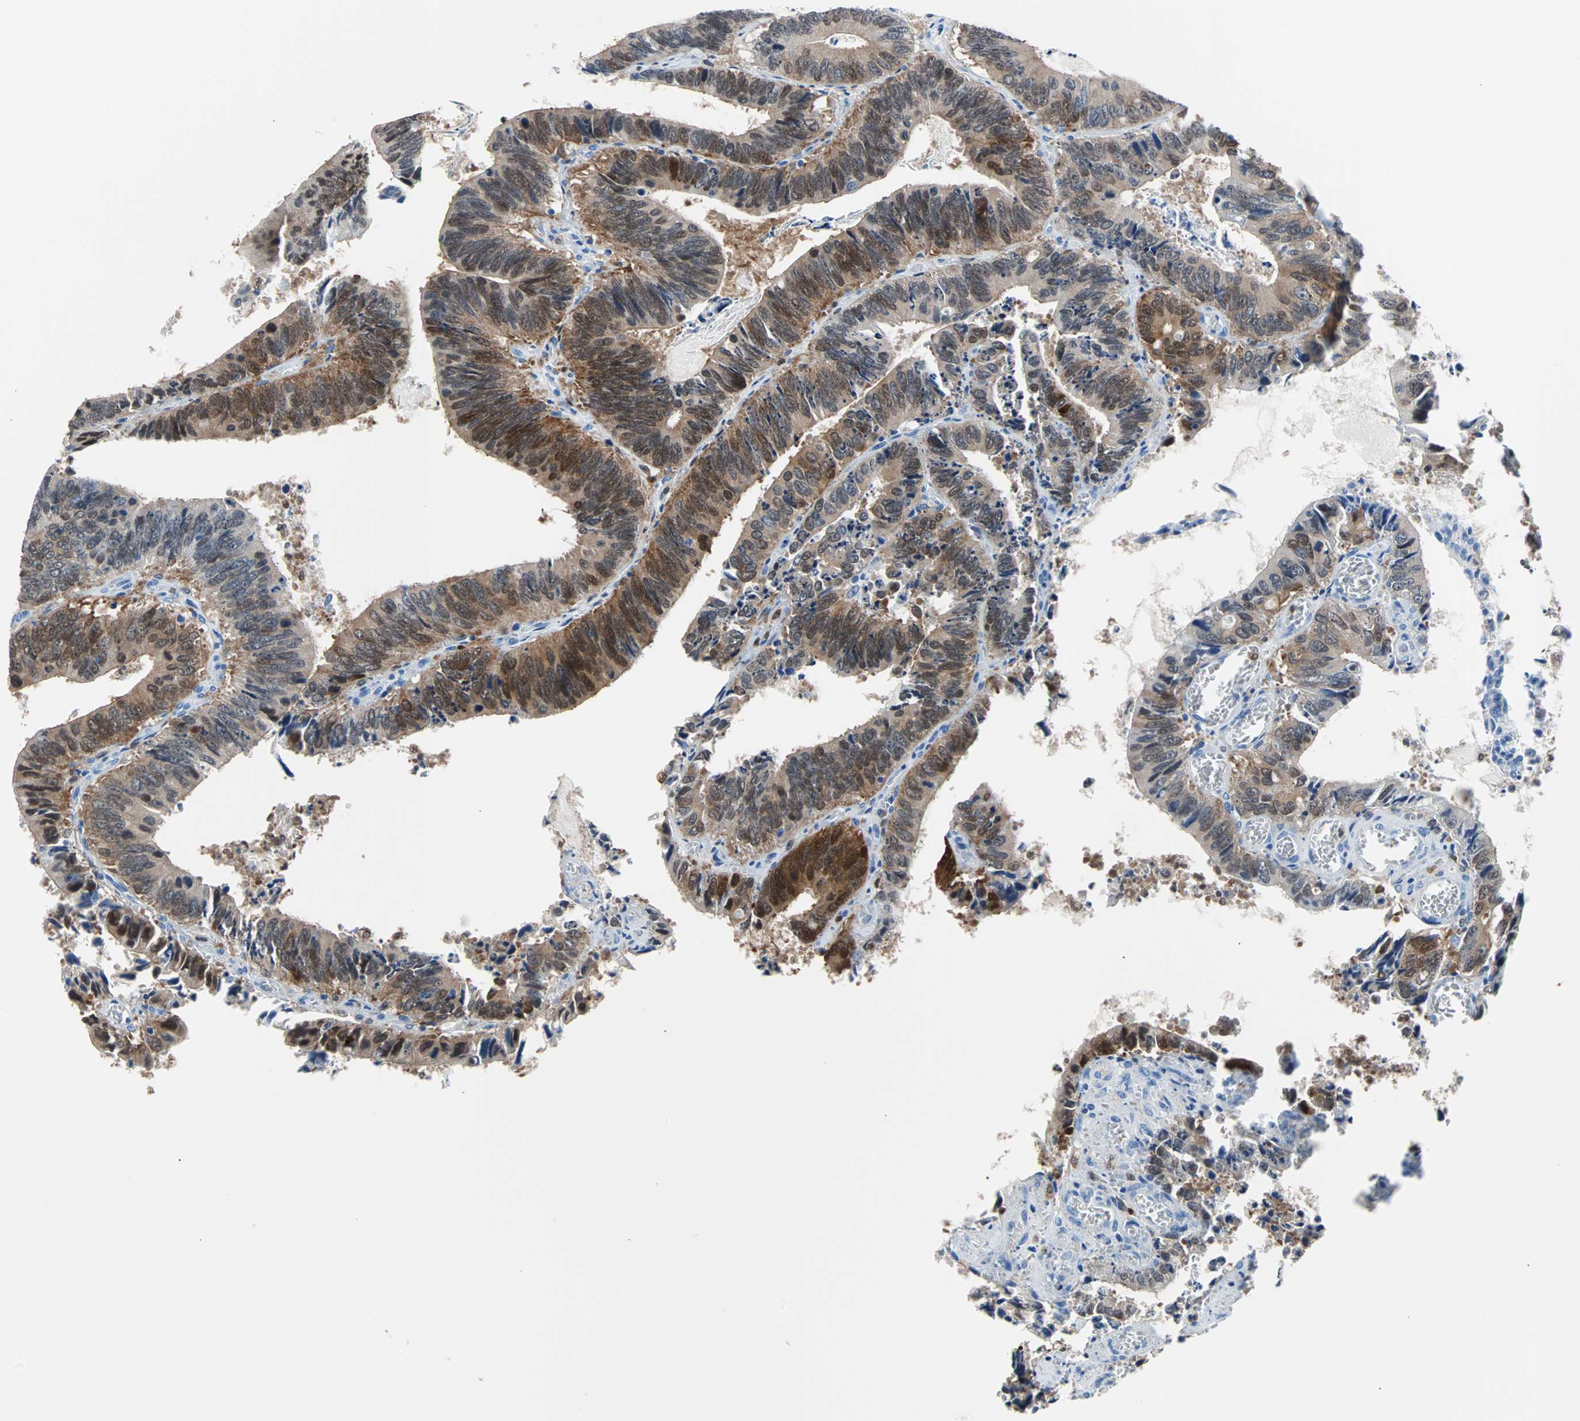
{"staining": {"intensity": "moderate", "quantity": ">75%", "location": "cytoplasmic/membranous"}, "tissue": "colorectal cancer", "cell_type": "Tumor cells", "image_type": "cancer", "snomed": [{"axis": "morphology", "description": "Adenocarcinoma, NOS"}, {"axis": "topography", "description": "Colon"}], "caption": "A micrograph of adenocarcinoma (colorectal) stained for a protein exhibits moderate cytoplasmic/membranous brown staining in tumor cells. (DAB (3,3'-diaminobenzidine) IHC, brown staining for protein, blue staining for nuclei).", "gene": "SYK", "patient": {"sex": "male", "age": 72}}